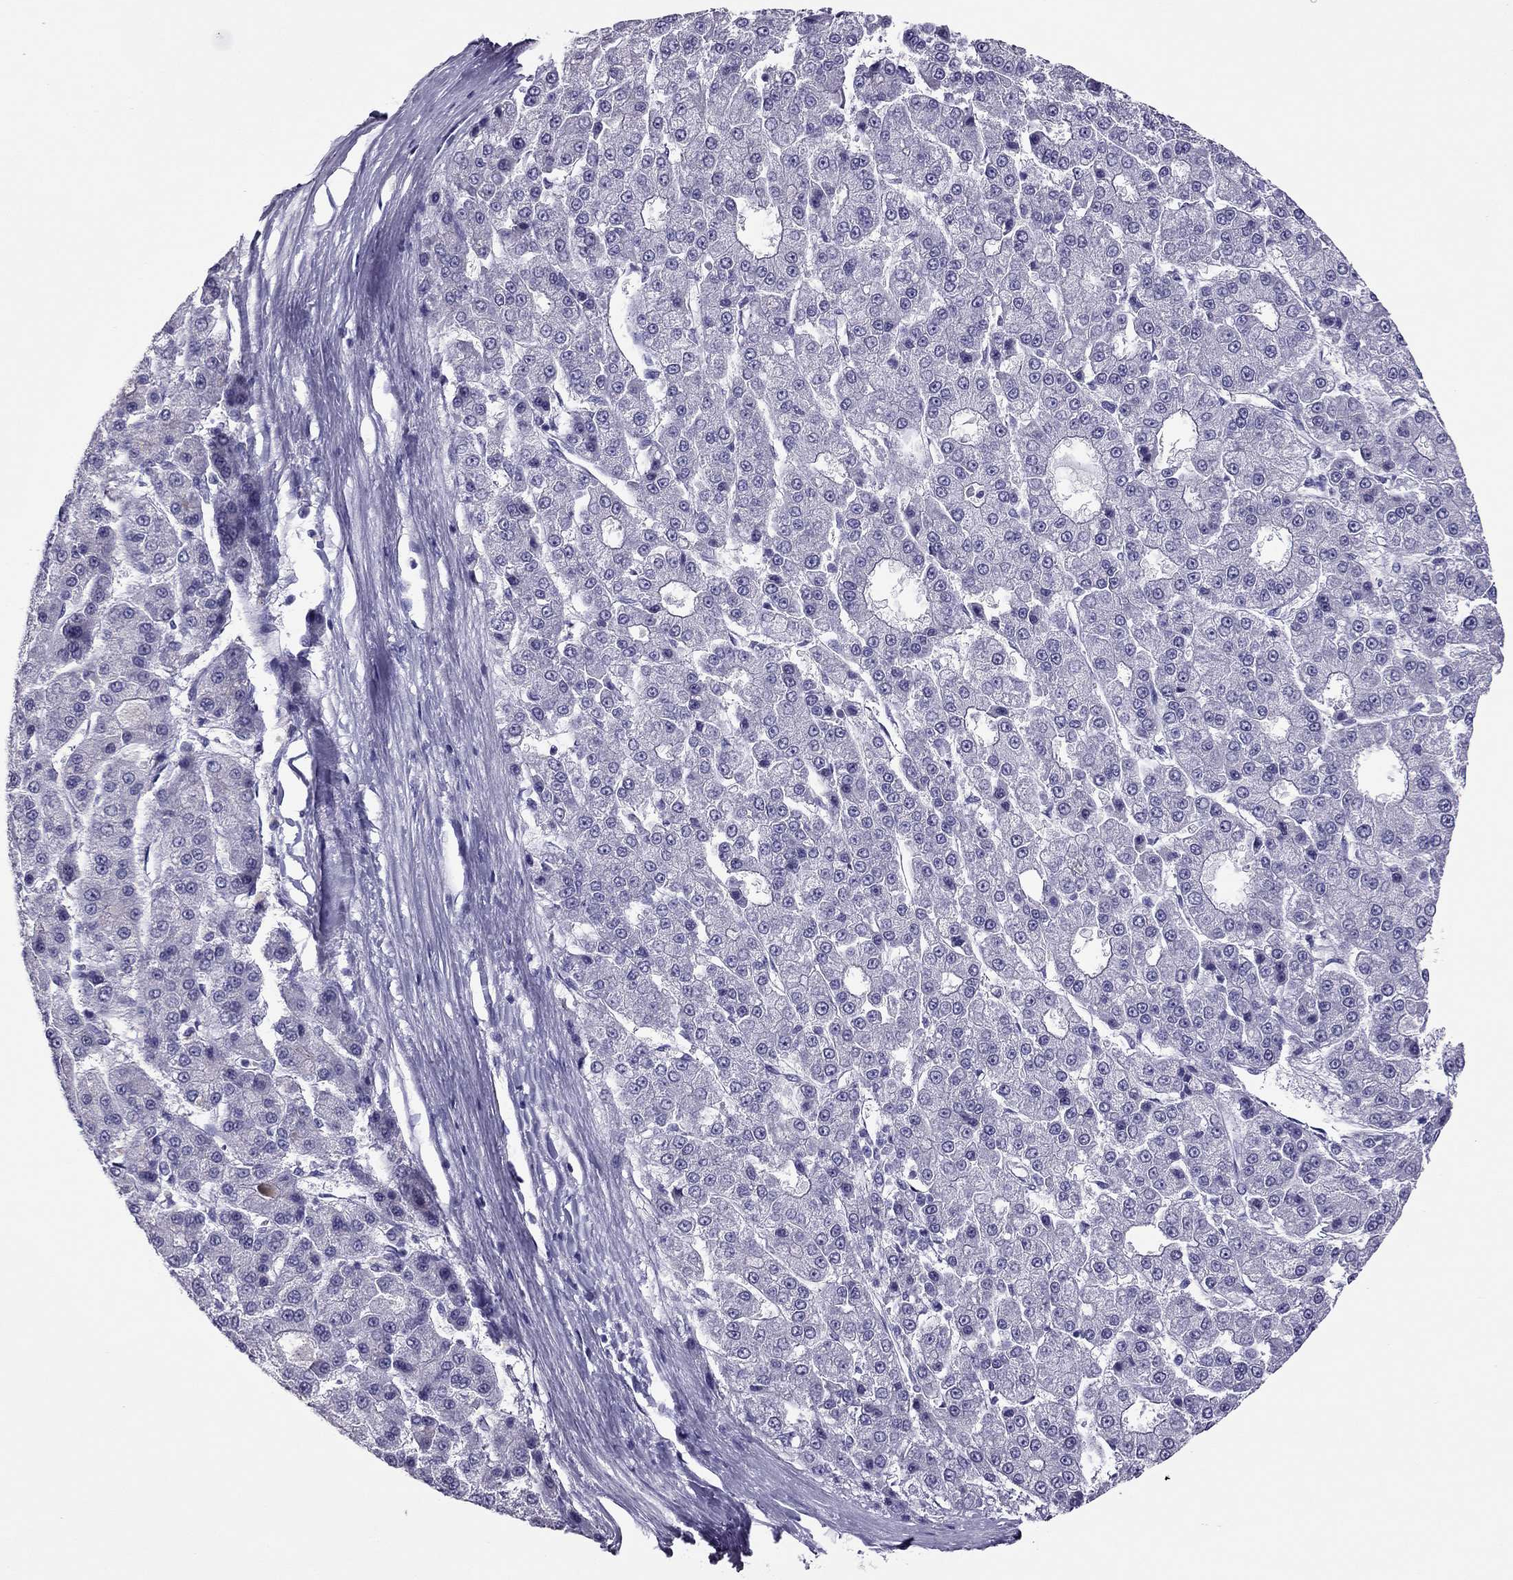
{"staining": {"intensity": "negative", "quantity": "none", "location": "none"}, "tissue": "liver cancer", "cell_type": "Tumor cells", "image_type": "cancer", "snomed": [{"axis": "morphology", "description": "Carcinoma, Hepatocellular, NOS"}, {"axis": "topography", "description": "Liver"}], "caption": "Protein analysis of hepatocellular carcinoma (liver) exhibits no significant expression in tumor cells.", "gene": "PDE6A", "patient": {"sex": "male", "age": 70}}